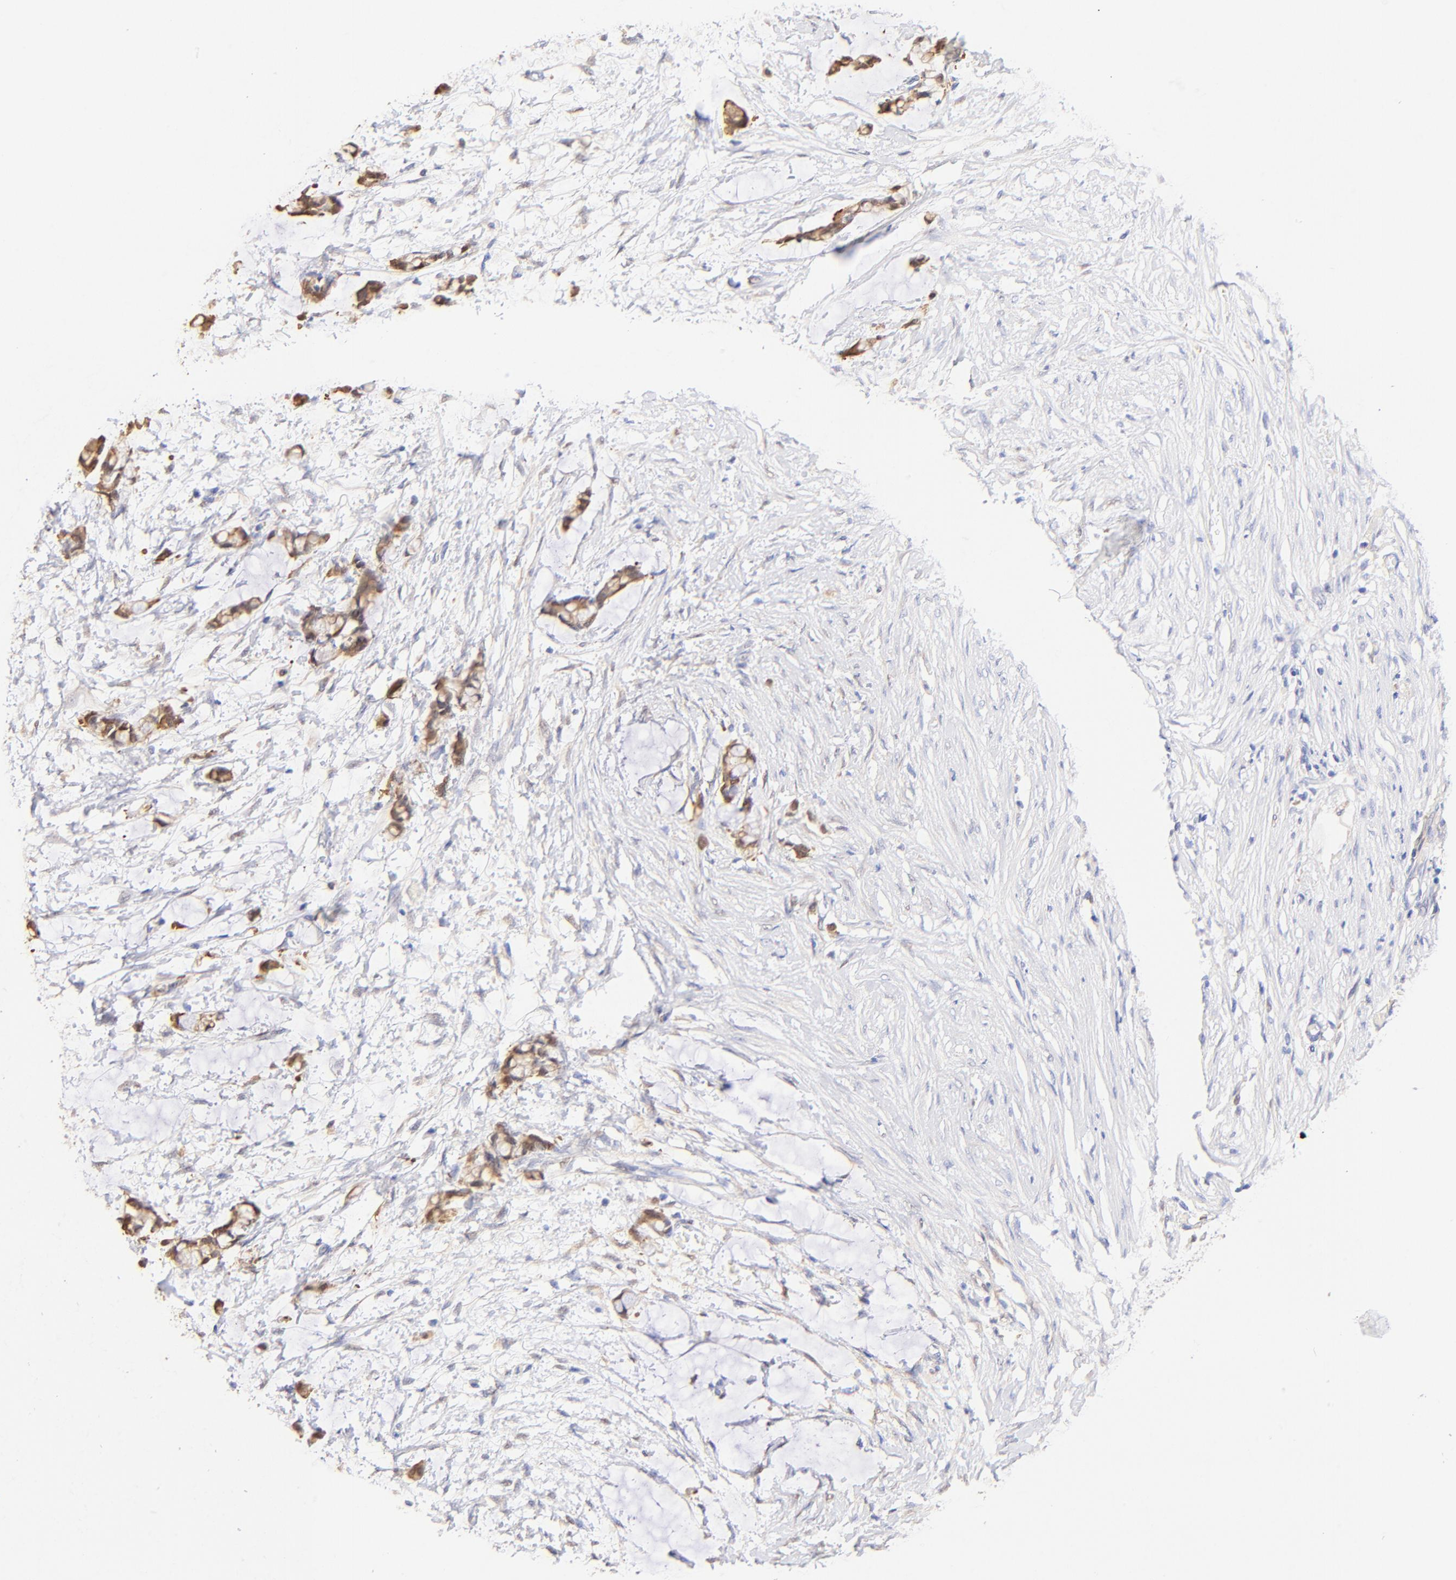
{"staining": {"intensity": "moderate", "quantity": ">75%", "location": "cytoplasmic/membranous"}, "tissue": "colorectal cancer", "cell_type": "Tumor cells", "image_type": "cancer", "snomed": [{"axis": "morphology", "description": "Normal tissue, NOS"}, {"axis": "morphology", "description": "Adenocarcinoma, NOS"}, {"axis": "topography", "description": "Colon"}, {"axis": "topography", "description": "Peripheral nerve tissue"}], "caption": "Immunohistochemical staining of human colorectal cancer displays moderate cytoplasmic/membranous protein expression in about >75% of tumor cells. The staining was performed using DAB, with brown indicating positive protein expression. Nuclei are stained blue with hematoxylin.", "gene": "ALDH1A1", "patient": {"sex": "male", "age": 14}}